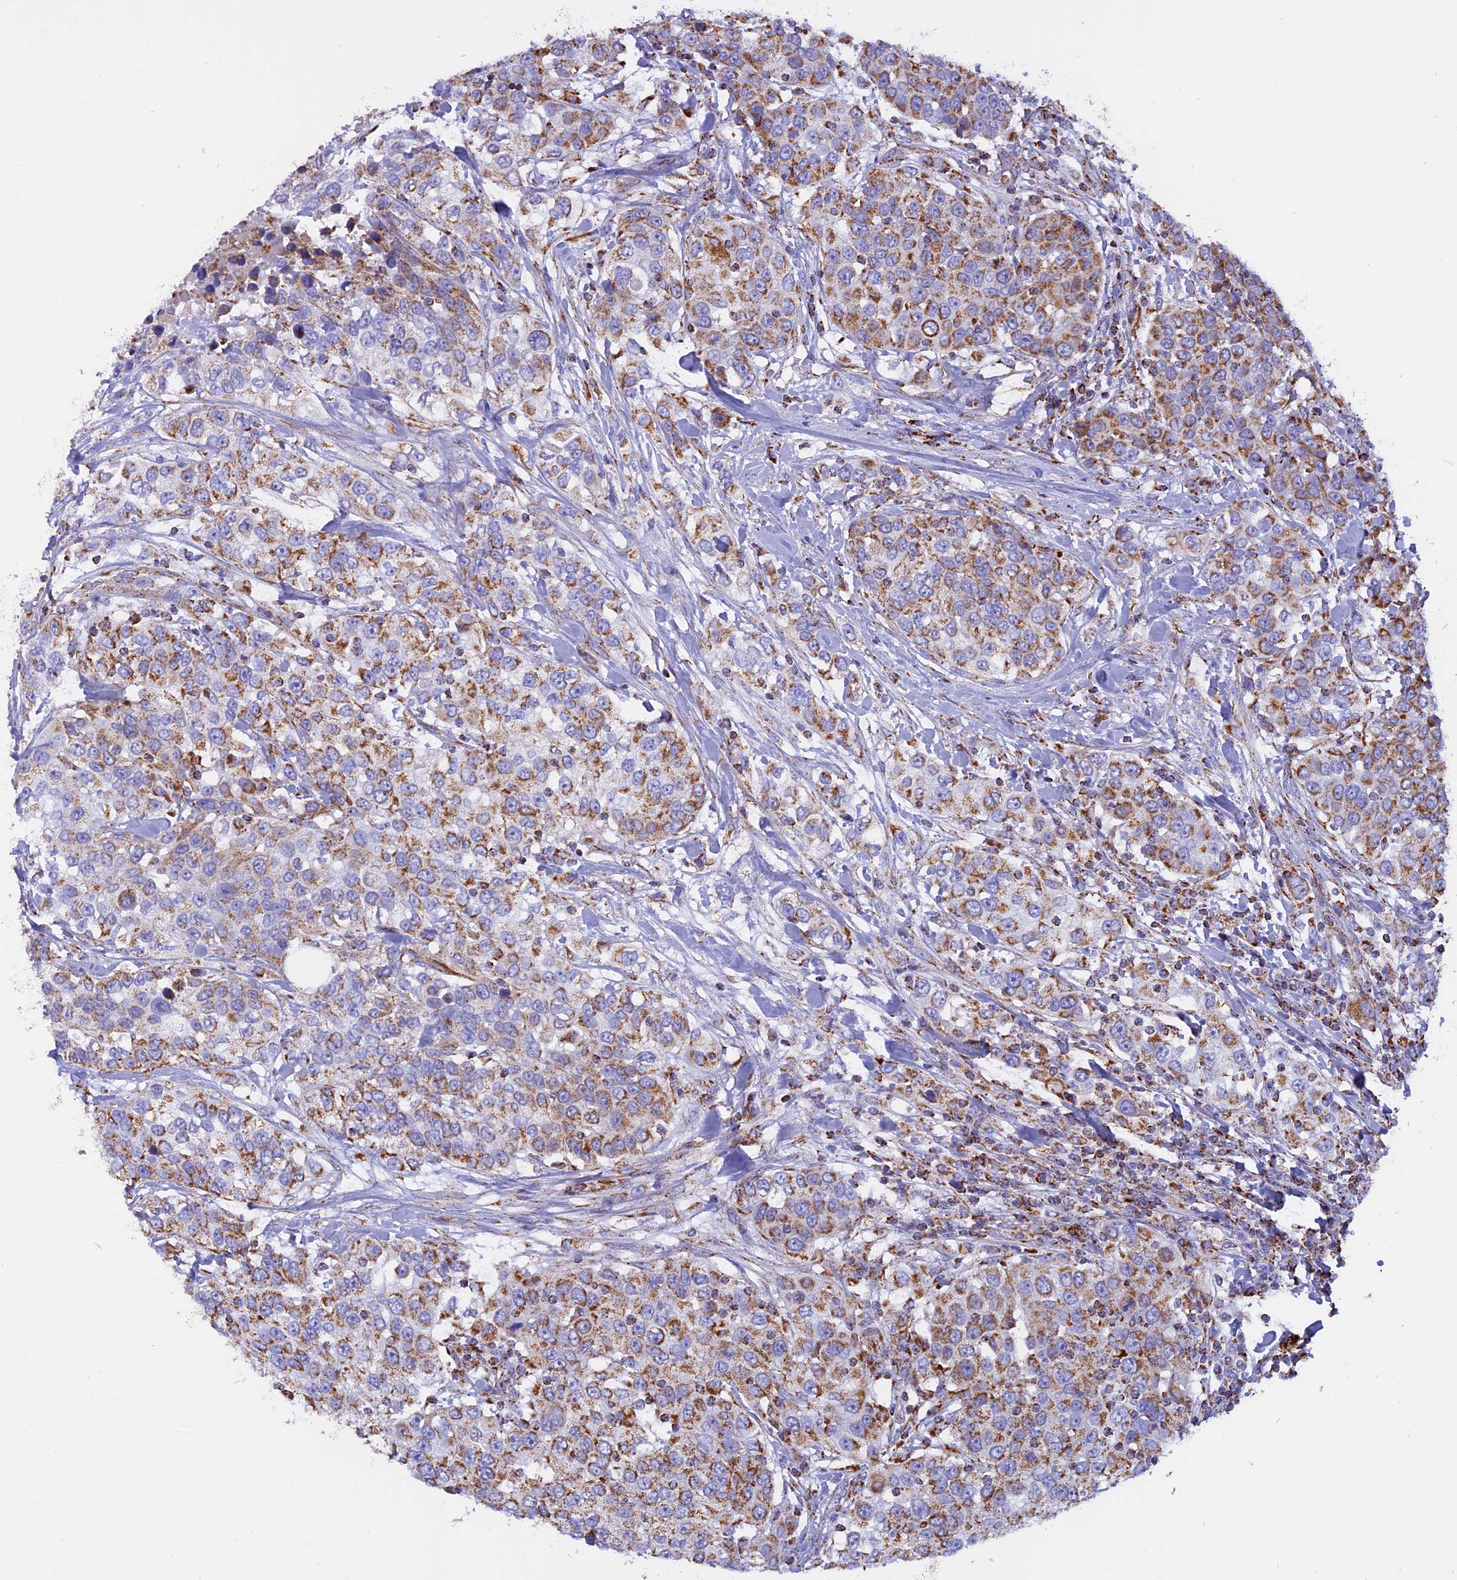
{"staining": {"intensity": "moderate", "quantity": ">75%", "location": "cytoplasmic/membranous"}, "tissue": "urothelial cancer", "cell_type": "Tumor cells", "image_type": "cancer", "snomed": [{"axis": "morphology", "description": "Urothelial carcinoma, High grade"}, {"axis": "topography", "description": "Urinary bladder"}], "caption": "Immunohistochemistry (IHC) histopathology image of human urothelial carcinoma (high-grade) stained for a protein (brown), which shows medium levels of moderate cytoplasmic/membranous positivity in about >75% of tumor cells.", "gene": "KCNG1", "patient": {"sex": "female", "age": 80}}